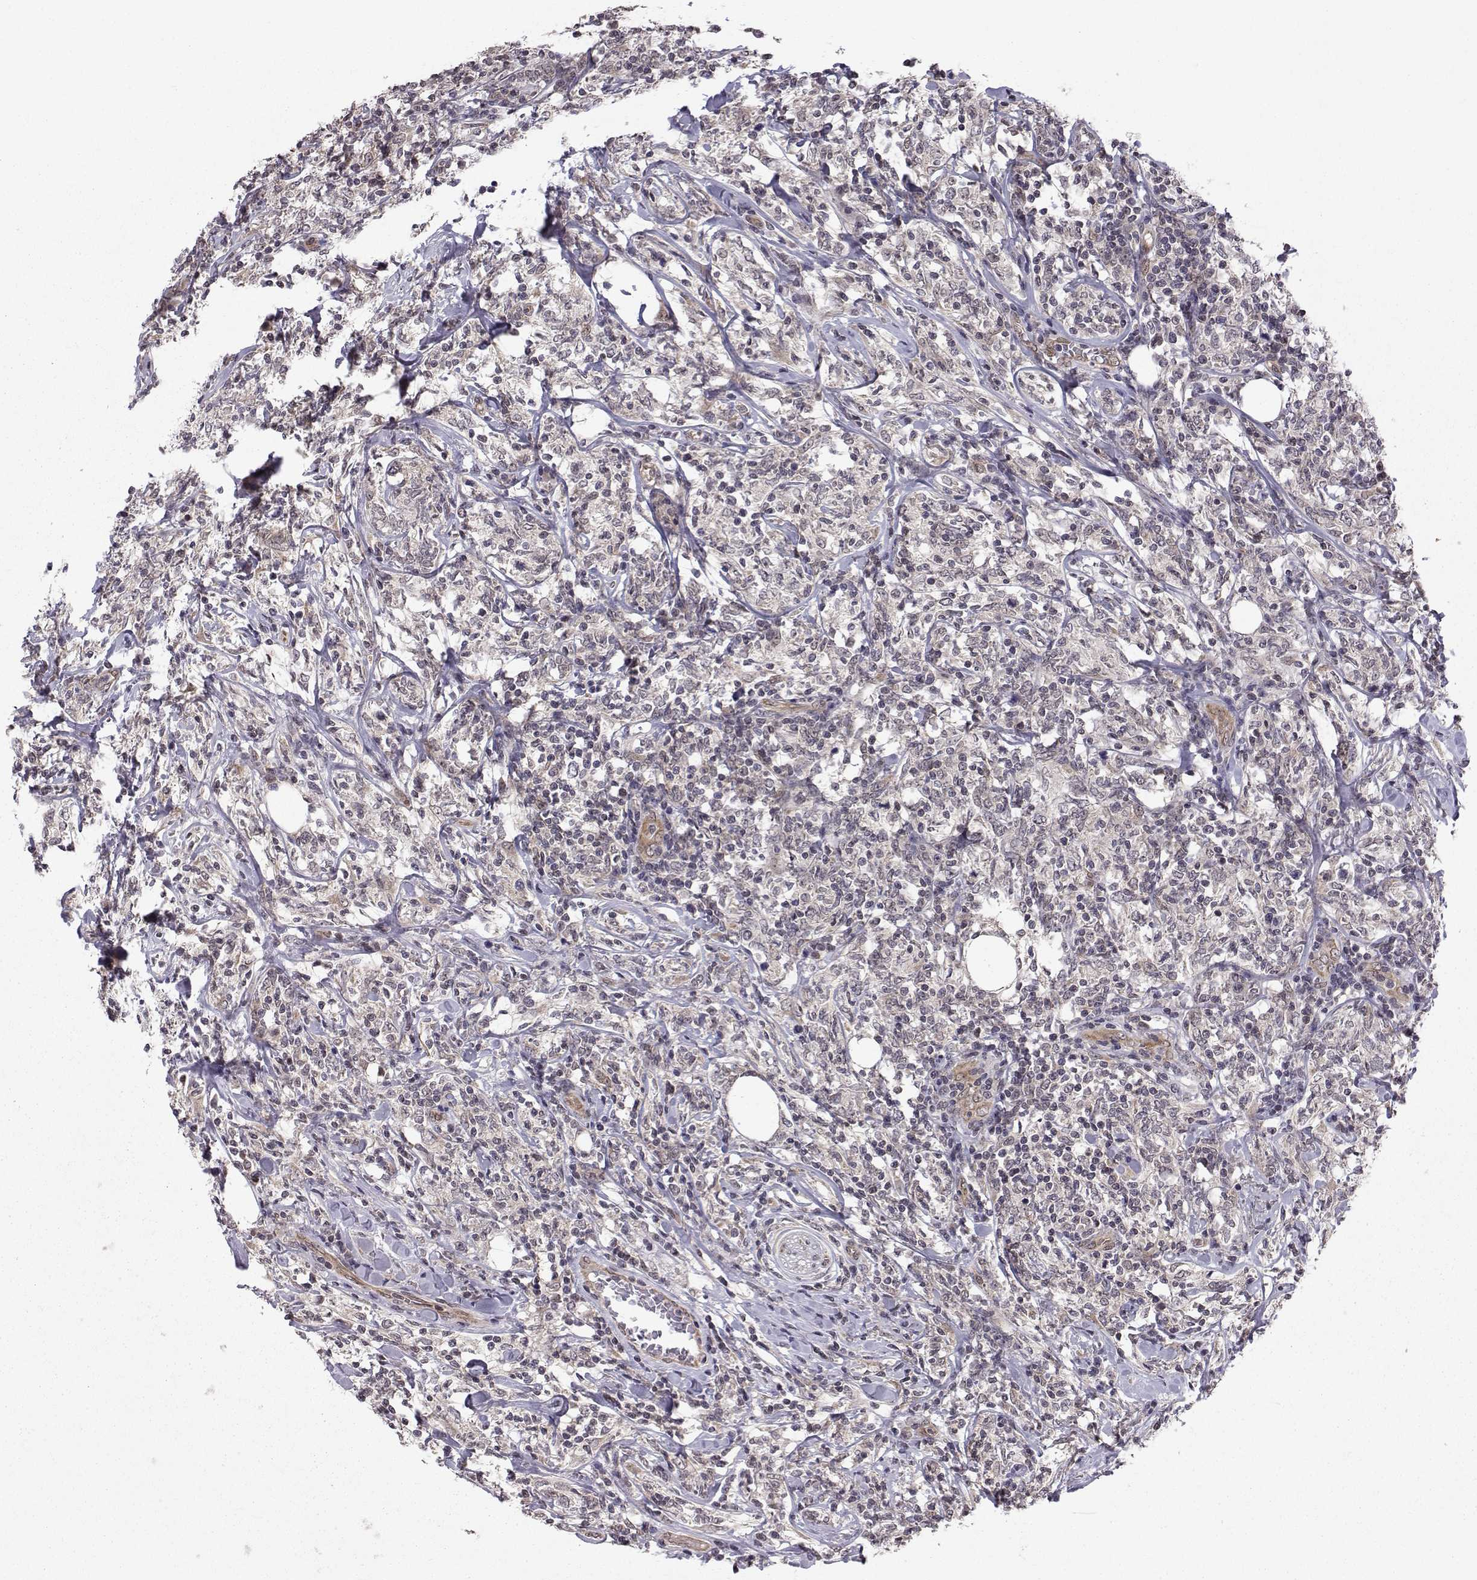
{"staining": {"intensity": "negative", "quantity": "none", "location": "none"}, "tissue": "lymphoma", "cell_type": "Tumor cells", "image_type": "cancer", "snomed": [{"axis": "morphology", "description": "Malignant lymphoma, non-Hodgkin's type, High grade"}, {"axis": "topography", "description": "Lymph node"}], "caption": "This is an IHC image of lymphoma. There is no positivity in tumor cells.", "gene": "PKN2", "patient": {"sex": "female", "age": 84}}